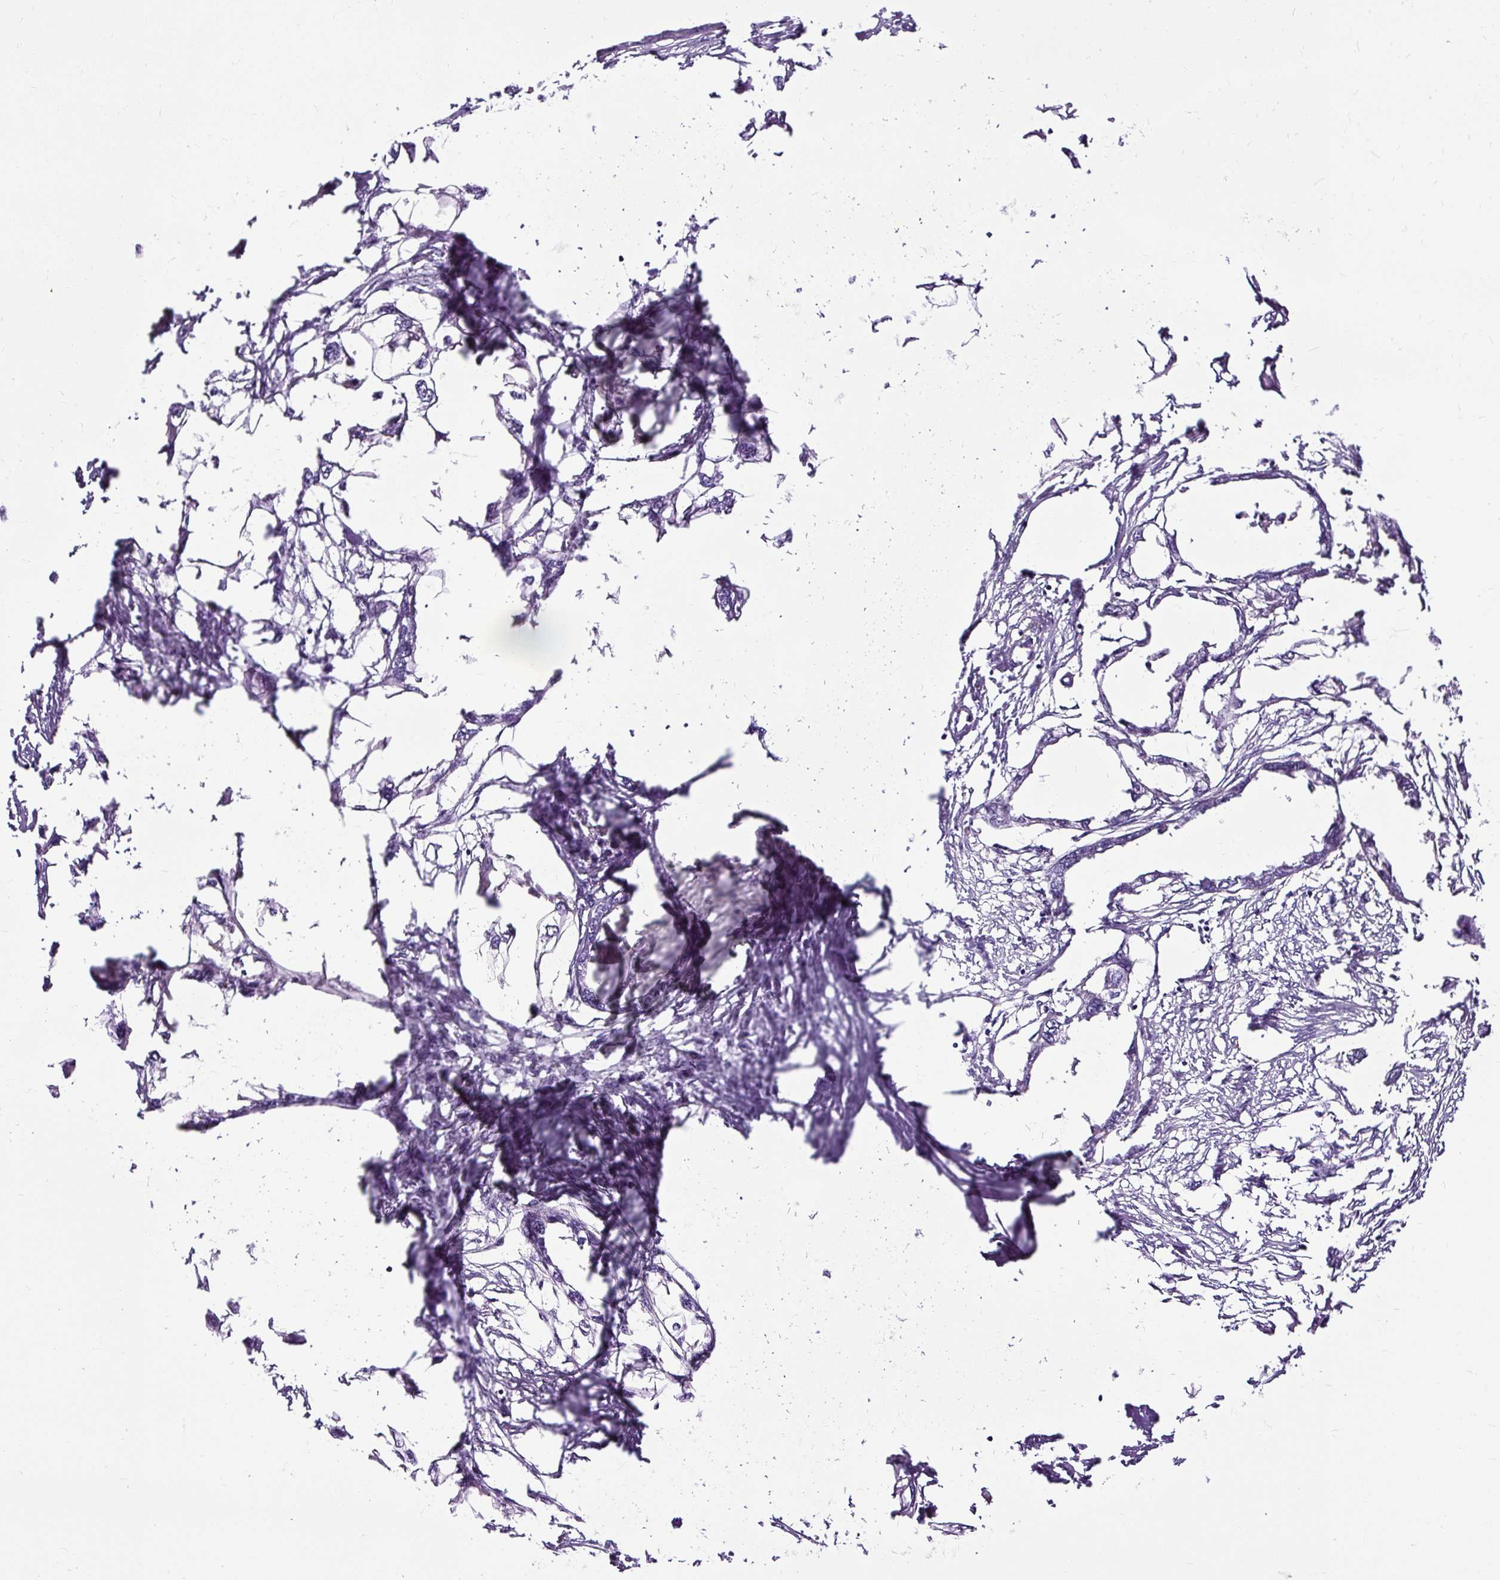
{"staining": {"intensity": "negative", "quantity": "none", "location": "none"}, "tissue": "endometrial cancer", "cell_type": "Tumor cells", "image_type": "cancer", "snomed": [{"axis": "morphology", "description": "Adenocarcinoma, NOS"}, {"axis": "morphology", "description": "Adenocarcinoma, metastatic, NOS"}, {"axis": "topography", "description": "Adipose tissue"}, {"axis": "topography", "description": "Endometrium"}], "caption": "IHC of human metastatic adenocarcinoma (endometrial) exhibits no expression in tumor cells.", "gene": "SLC7A8", "patient": {"sex": "female", "age": 67}}